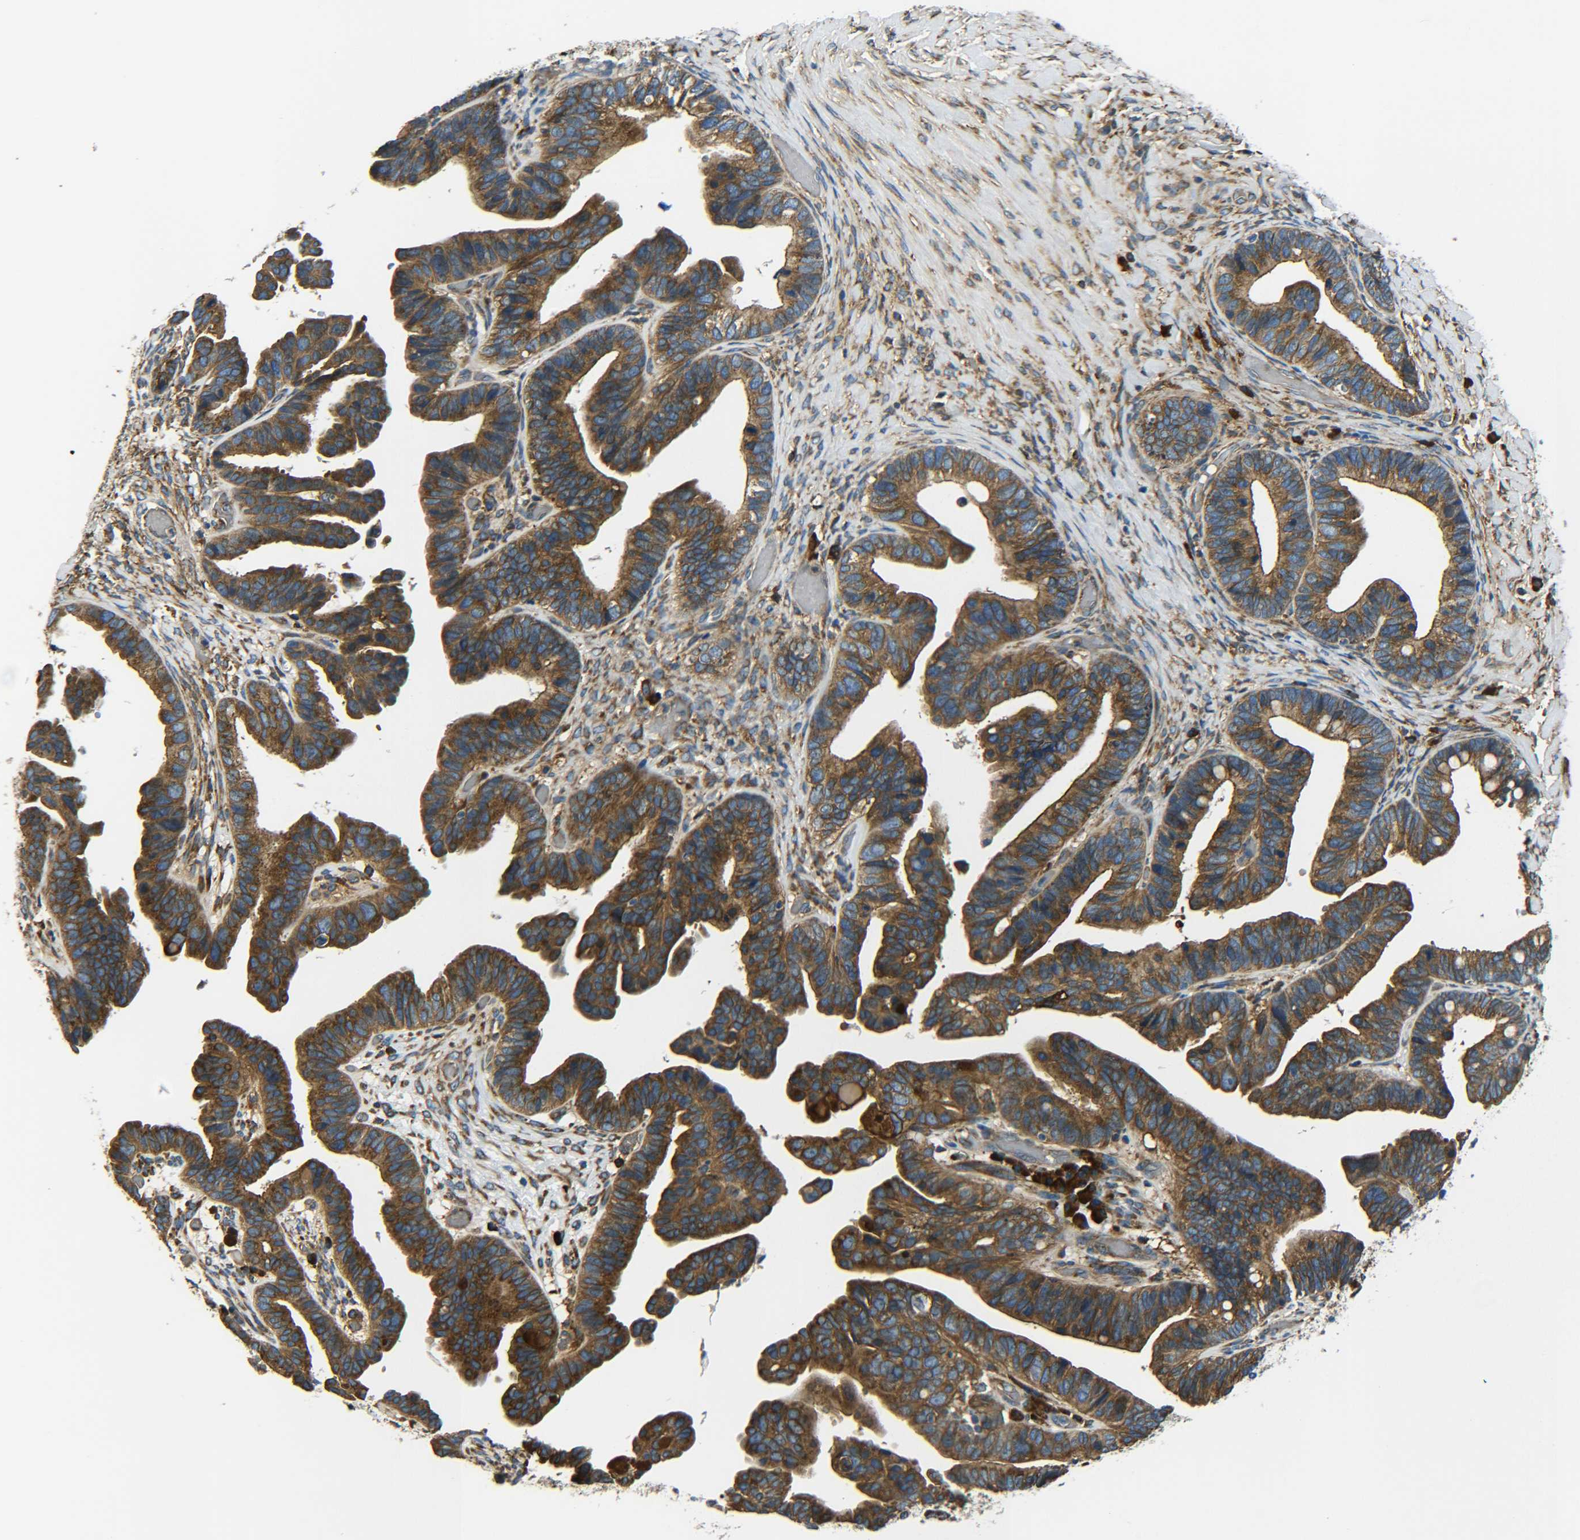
{"staining": {"intensity": "strong", "quantity": ">75%", "location": "cytoplasmic/membranous"}, "tissue": "ovarian cancer", "cell_type": "Tumor cells", "image_type": "cancer", "snomed": [{"axis": "morphology", "description": "Cystadenocarcinoma, serous, NOS"}, {"axis": "topography", "description": "Ovary"}], "caption": "Protein analysis of serous cystadenocarcinoma (ovarian) tissue shows strong cytoplasmic/membranous expression in about >75% of tumor cells.", "gene": "PREB", "patient": {"sex": "female", "age": 56}}